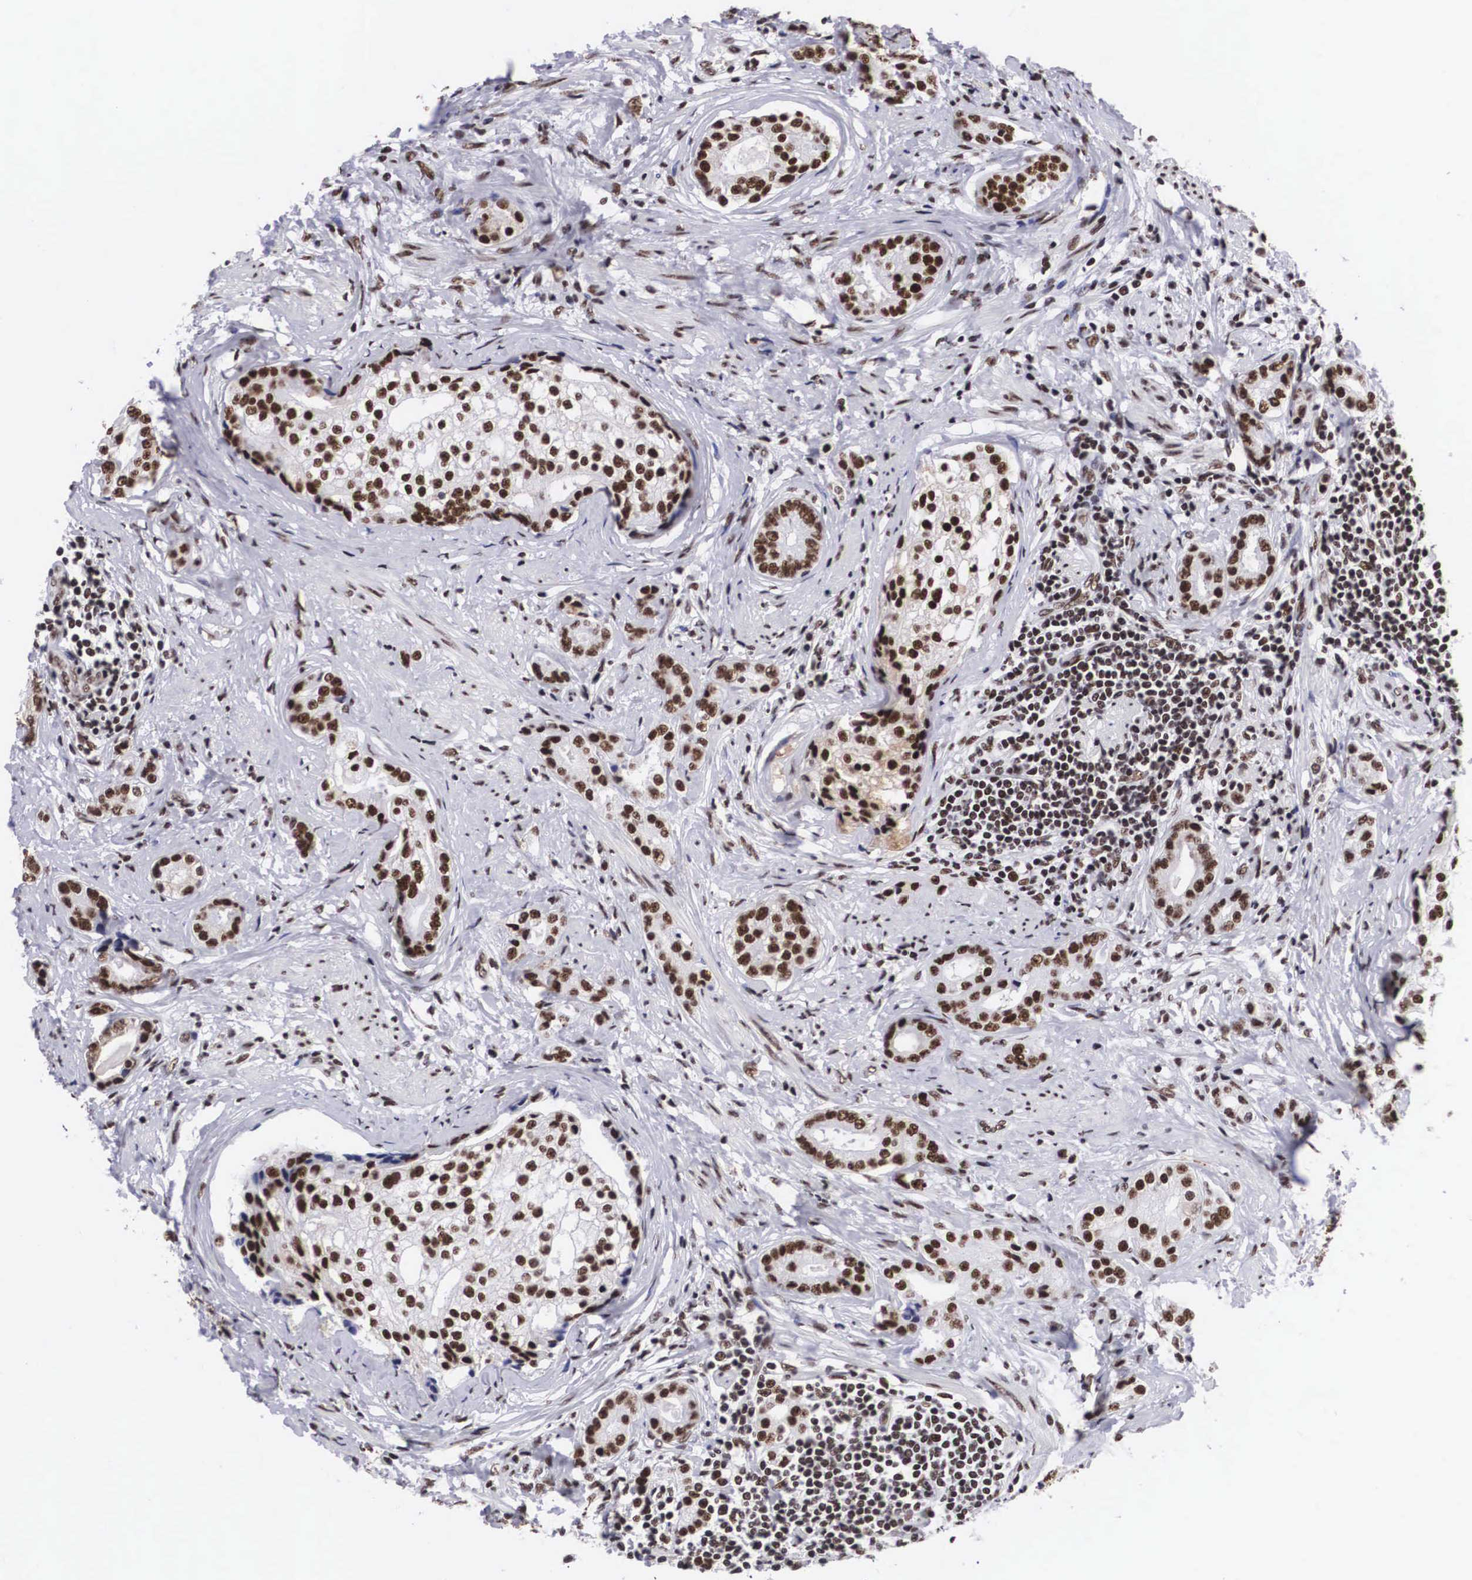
{"staining": {"intensity": "moderate", "quantity": ">75%", "location": "nuclear"}, "tissue": "prostate cancer", "cell_type": "Tumor cells", "image_type": "cancer", "snomed": [{"axis": "morphology", "description": "Adenocarcinoma, Medium grade"}, {"axis": "topography", "description": "Prostate"}], "caption": "Immunohistochemistry of human prostate cancer exhibits medium levels of moderate nuclear positivity in approximately >75% of tumor cells. (Stains: DAB in brown, nuclei in blue, Microscopy: brightfield microscopy at high magnification).", "gene": "SF3A1", "patient": {"sex": "male", "age": 59}}